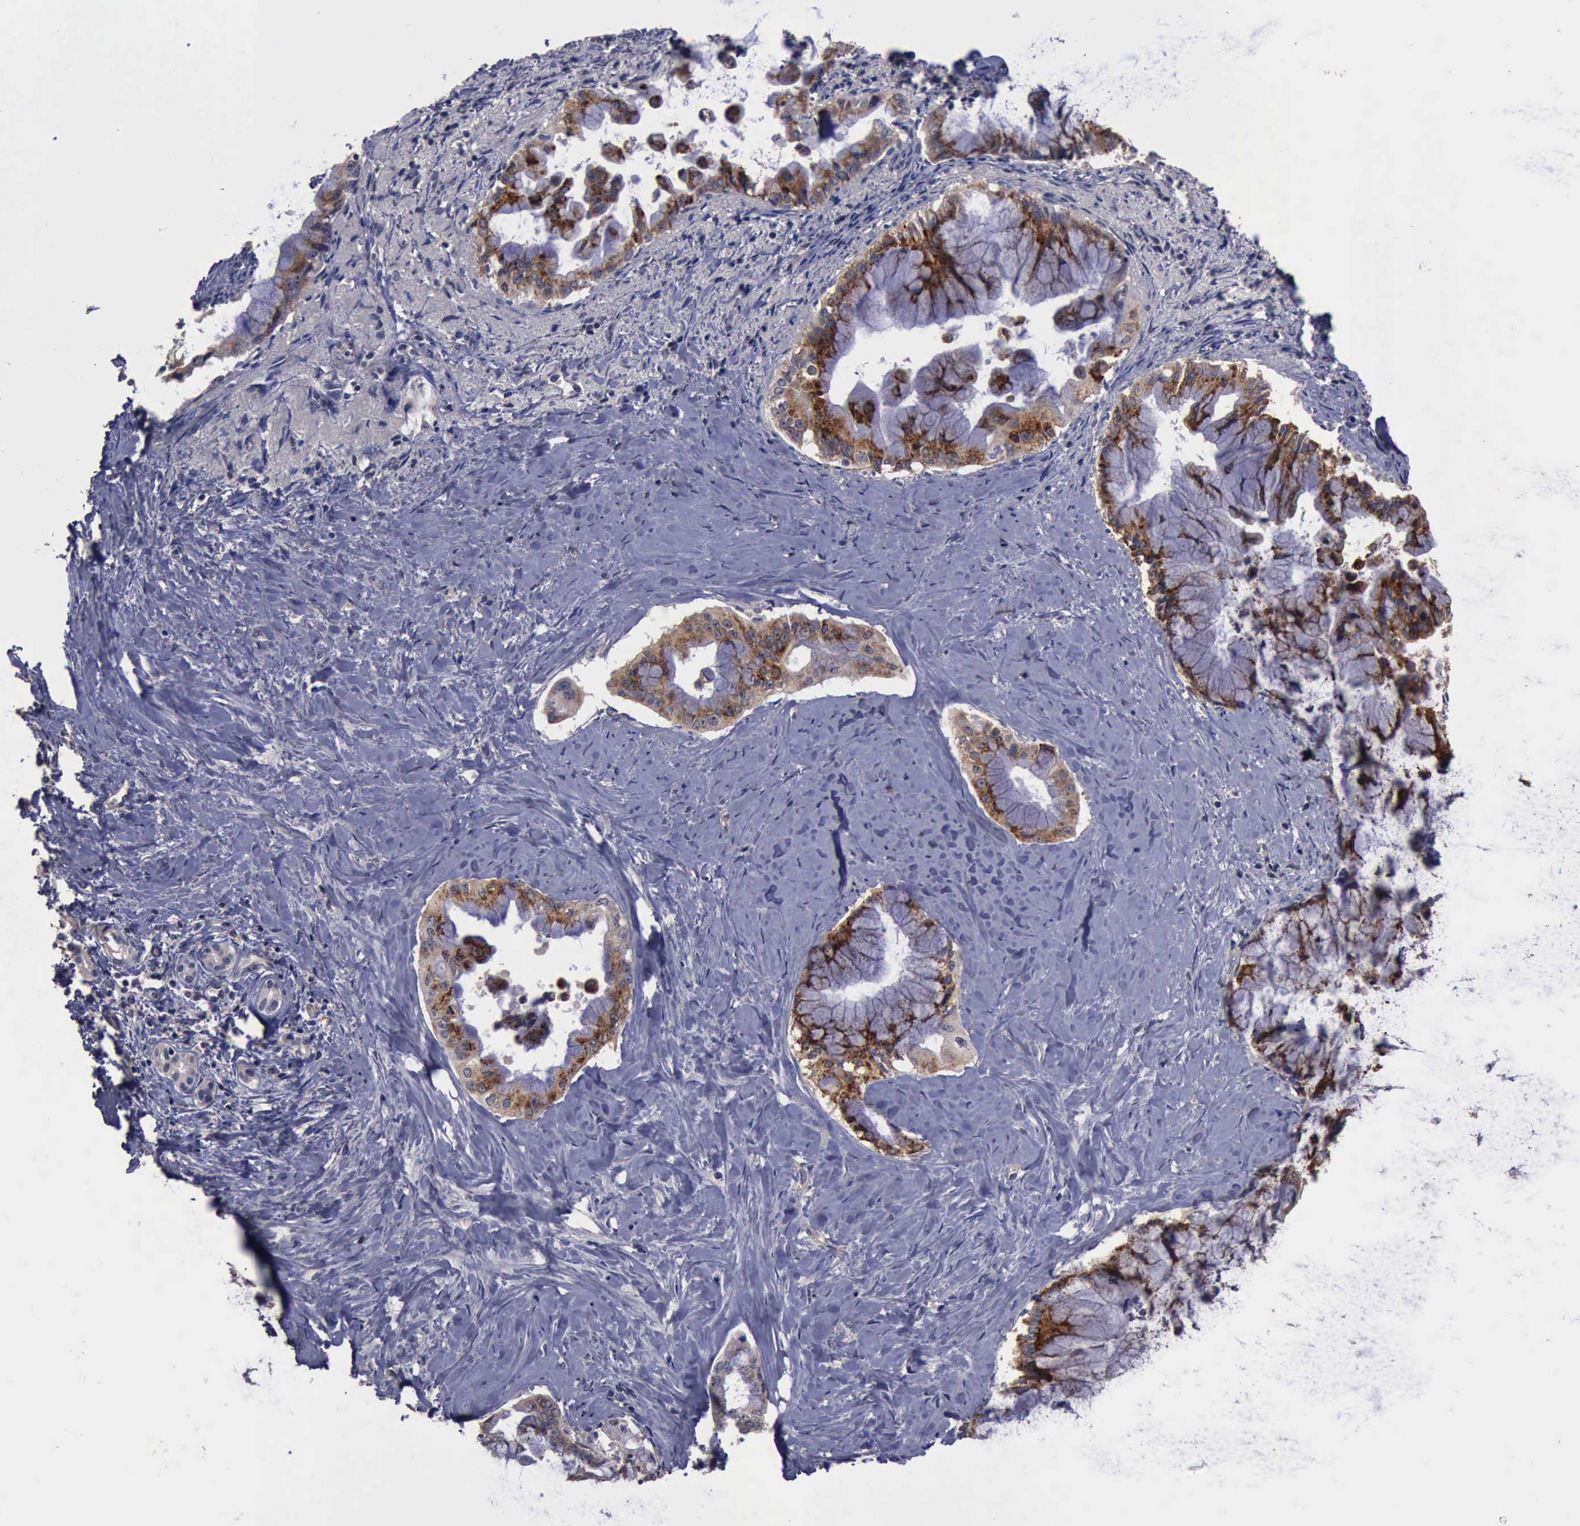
{"staining": {"intensity": "moderate", "quantity": "25%-75%", "location": "cytoplasmic/membranous"}, "tissue": "pancreatic cancer", "cell_type": "Tumor cells", "image_type": "cancer", "snomed": [{"axis": "morphology", "description": "Adenocarcinoma, NOS"}, {"axis": "topography", "description": "Pancreas"}], "caption": "Human pancreatic cancer stained with a protein marker displays moderate staining in tumor cells.", "gene": "CRKL", "patient": {"sex": "male", "age": 59}}